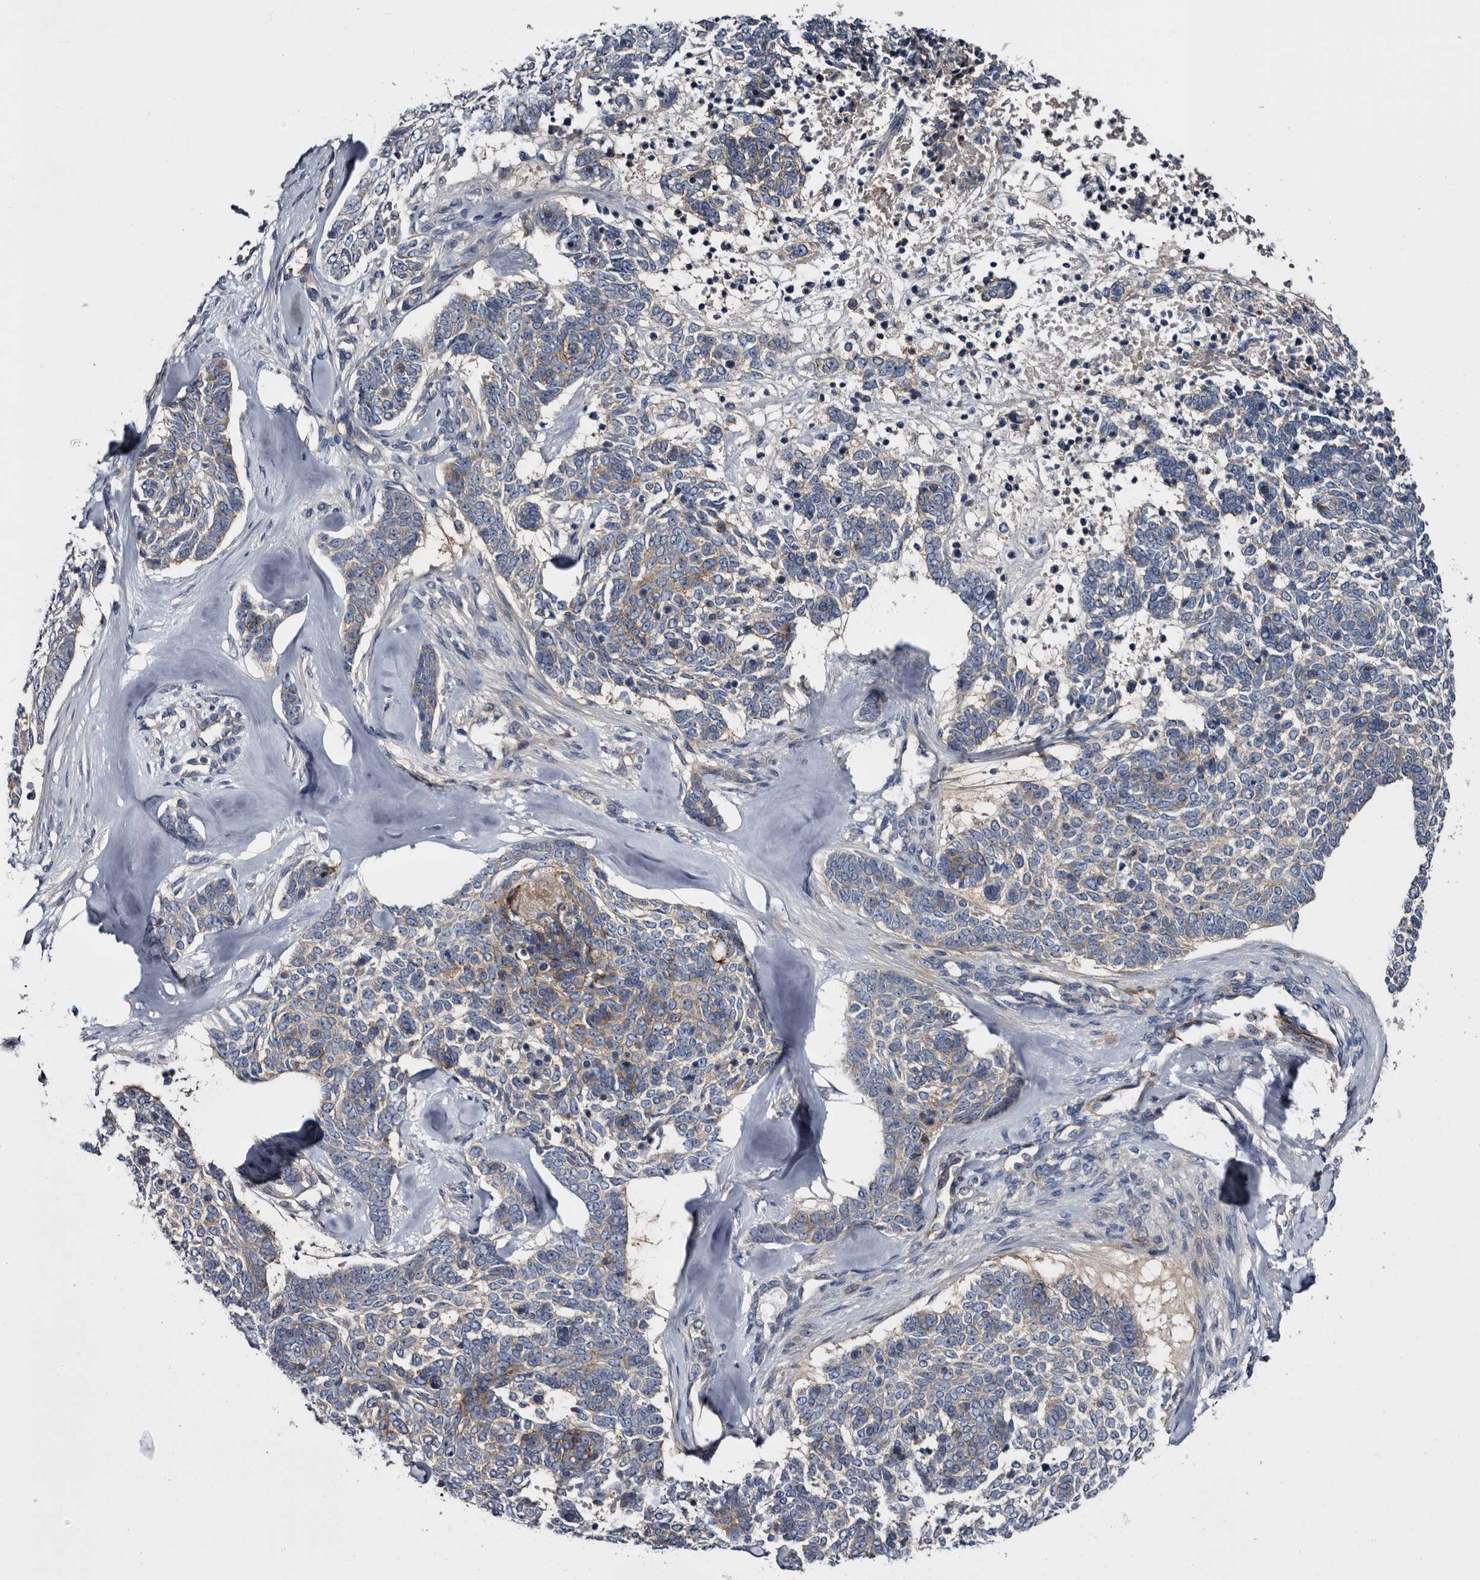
{"staining": {"intensity": "negative", "quantity": "none", "location": "none"}, "tissue": "skin cancer", "cell_type": "Tumor cells", "image_type": "cancer", "snomed": [{"axis": "morphology", "description": "Basal cell carcinoma"}, {"axis": "topography", "description": "Skin"}], "caption": "Skin cancer was stained to show a protein in brown. There is no significant staining in tumor cells. The staining is performed using DAB brown chromogen with nuclei counter-stained in using hematoxylin.", "gene": "TSPAN17", "patient": {"sex": "female", "age": 81}}